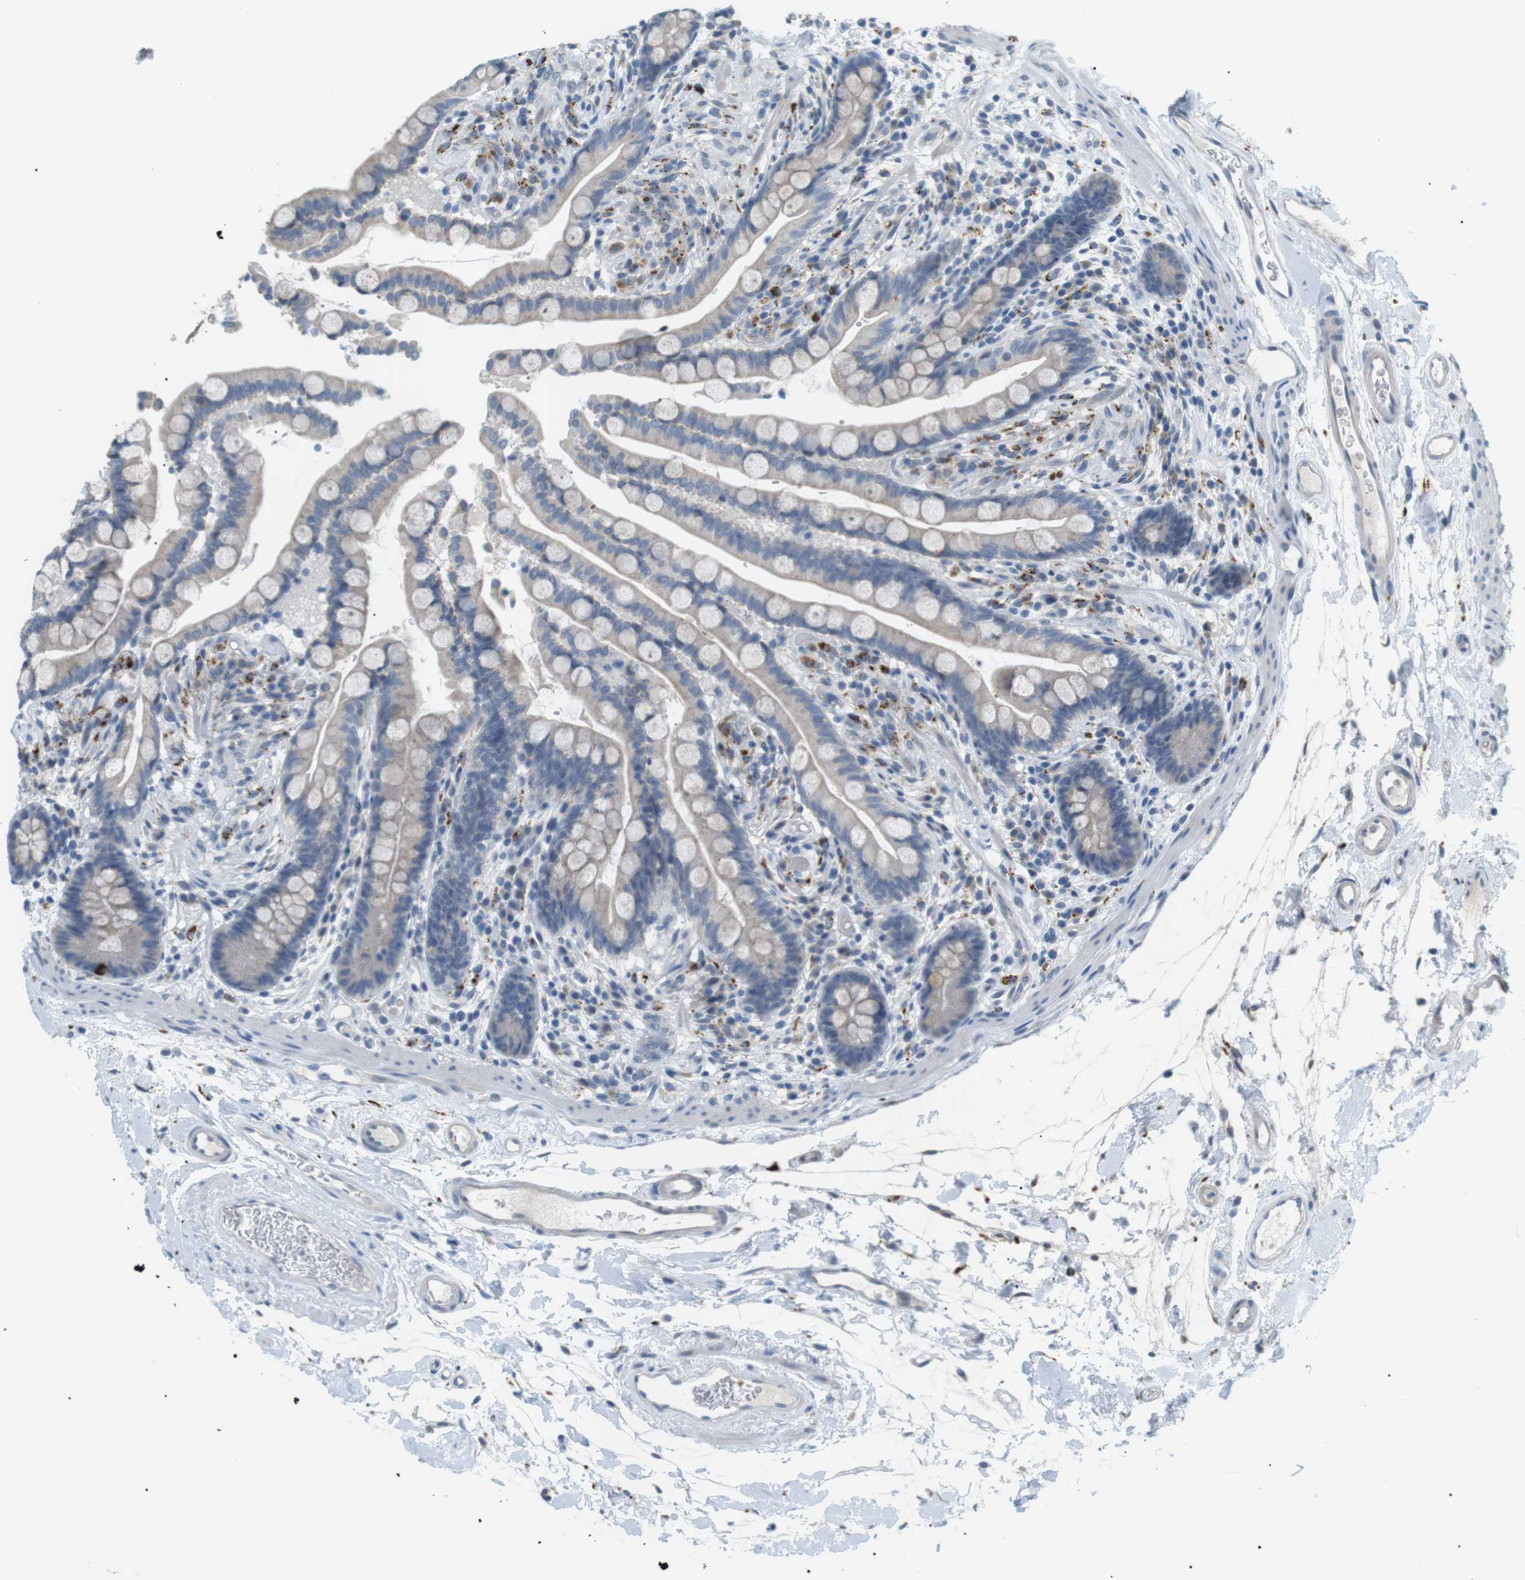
{"staining": {"intensity": "negative", "quantity": "none", "location": "none"}, "tissue": "colon", "cell_type": "Endothelial cells", "image_type": "normal", "snomed": [{"axis": "morphology", "description": "Normal tissue, NOS"}, {"axis": "topography", "description": "Colon"}], "caption": "A photomicrograph of colon stained for a protein reveals no brown staining in endothelial cells. Nuclei are stained in blue.", "gene": "B4GALNT2", "patient": {"sex": "male", "age": 73}}